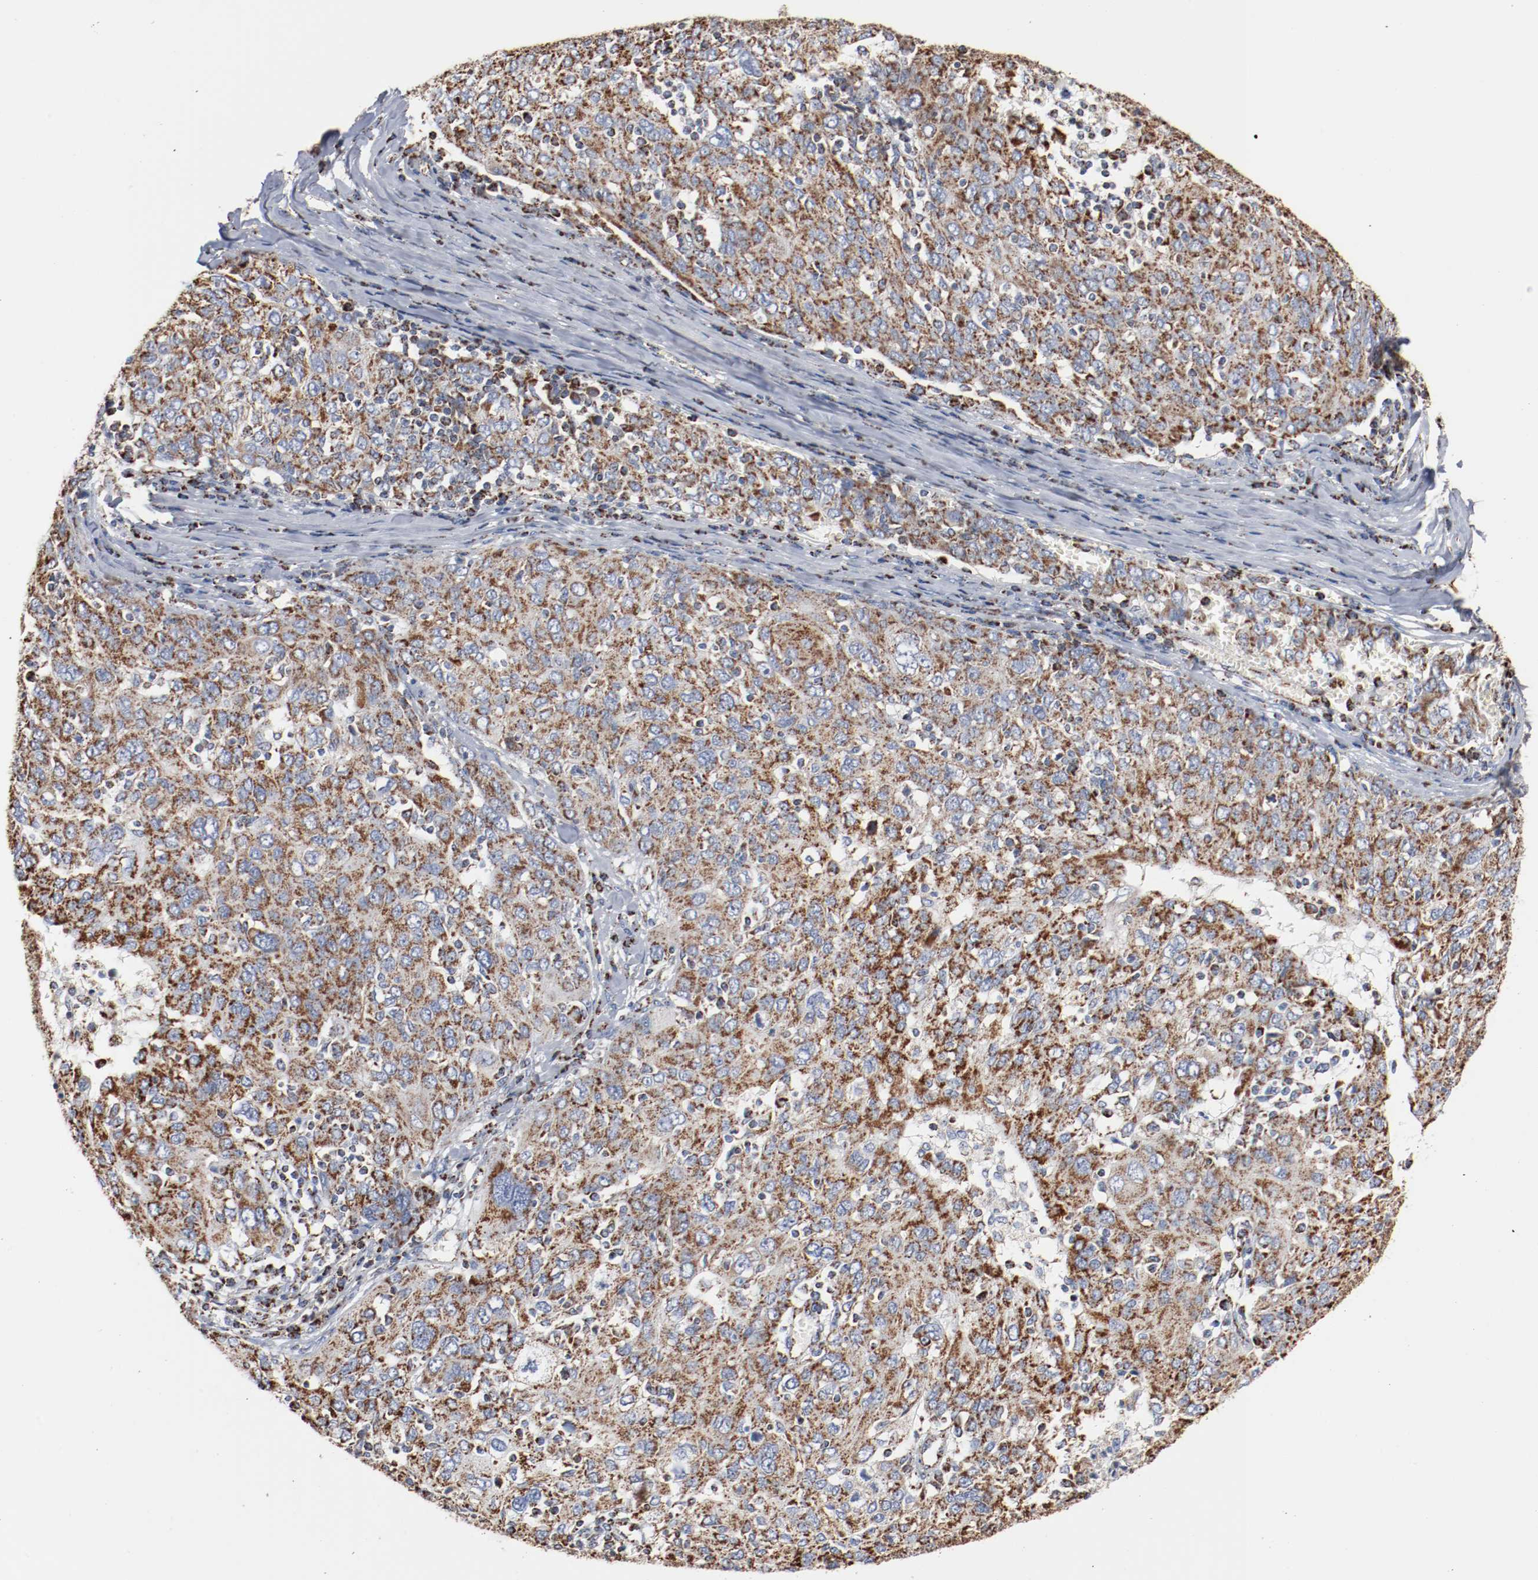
{"staining": {"intensity": "moderate", "quantity": ">75%", "location": "cytoplasmic/membranous"}, "tissue": "ovarian cancer", "cell_type": "Tumor cells", "image_type": "cancer", "snomed": [{"axis": "morphology", "description": "Carcinoma, endometroid"}, {"axis": "topography", "description": "Ovary"}], "caption": "Immunohistochemical staining of human ovarian cancer displays medium levels of moderate cytoplasmic/membranous staining in about >75% of tumor cells.", "gene": "NDUFS4", "patient": {"sex": "female", "age": 50}}